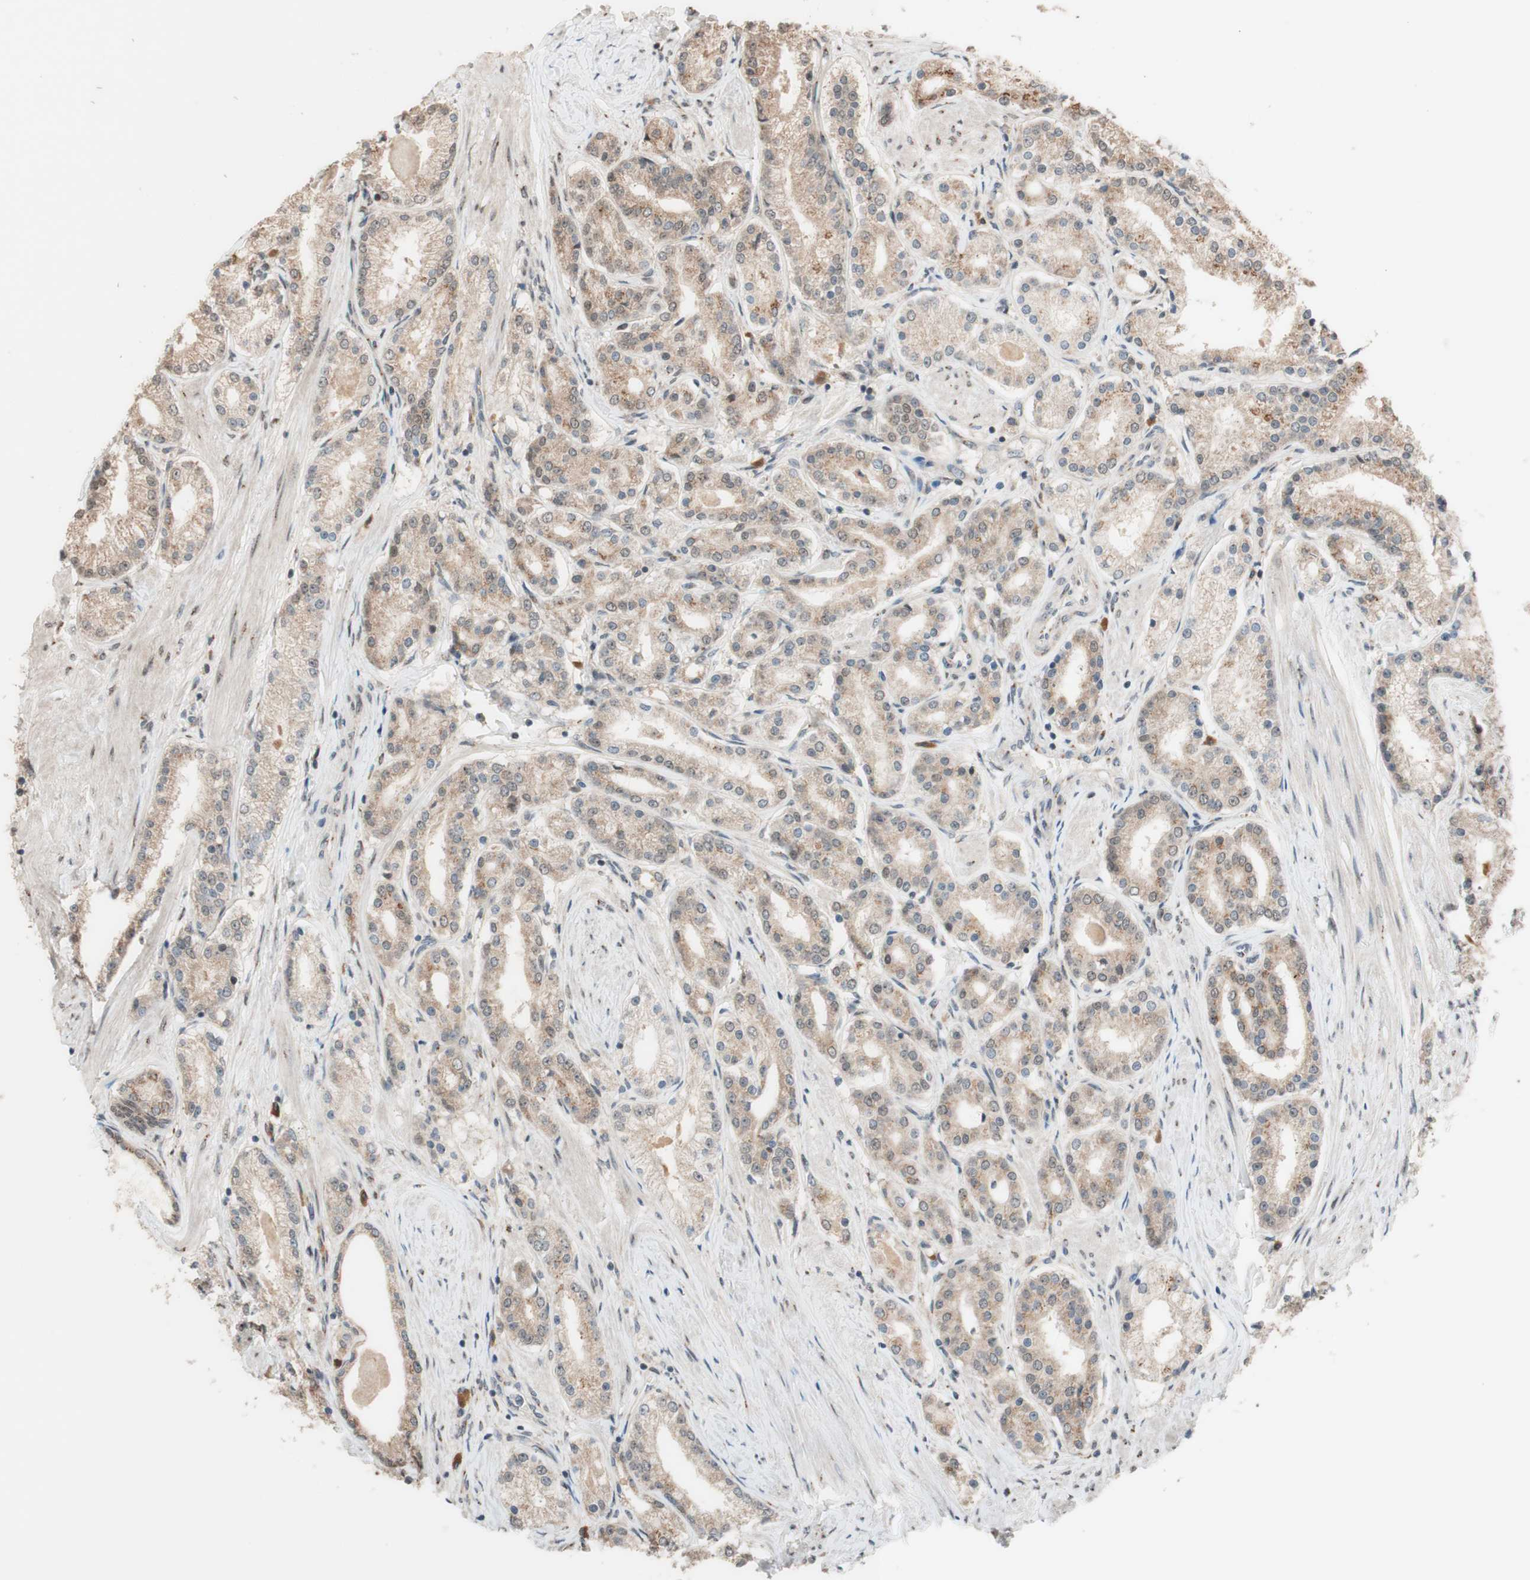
{"staining": {"intensity": "moderate", "quantity": ">75%", "location": "cytoplasmic/membranous"}, "tissue": "prostate cancer", "cell_type": "Tumor cells", "image_type": "cancer", "snomed": [{"axis": "morphology", "description": "Adenocarcinoma, Low grade"}, {"axis": "topography", "description": "Prostate"}], "caption": "Moderate cytoplasmic/membranous protein staining is seen in approximately >75% of tumor cells in prostate cancer (low-grade adenocarcinoma).", "gene": "CCNC", "patient": {"sex": "male", "age": 63}}